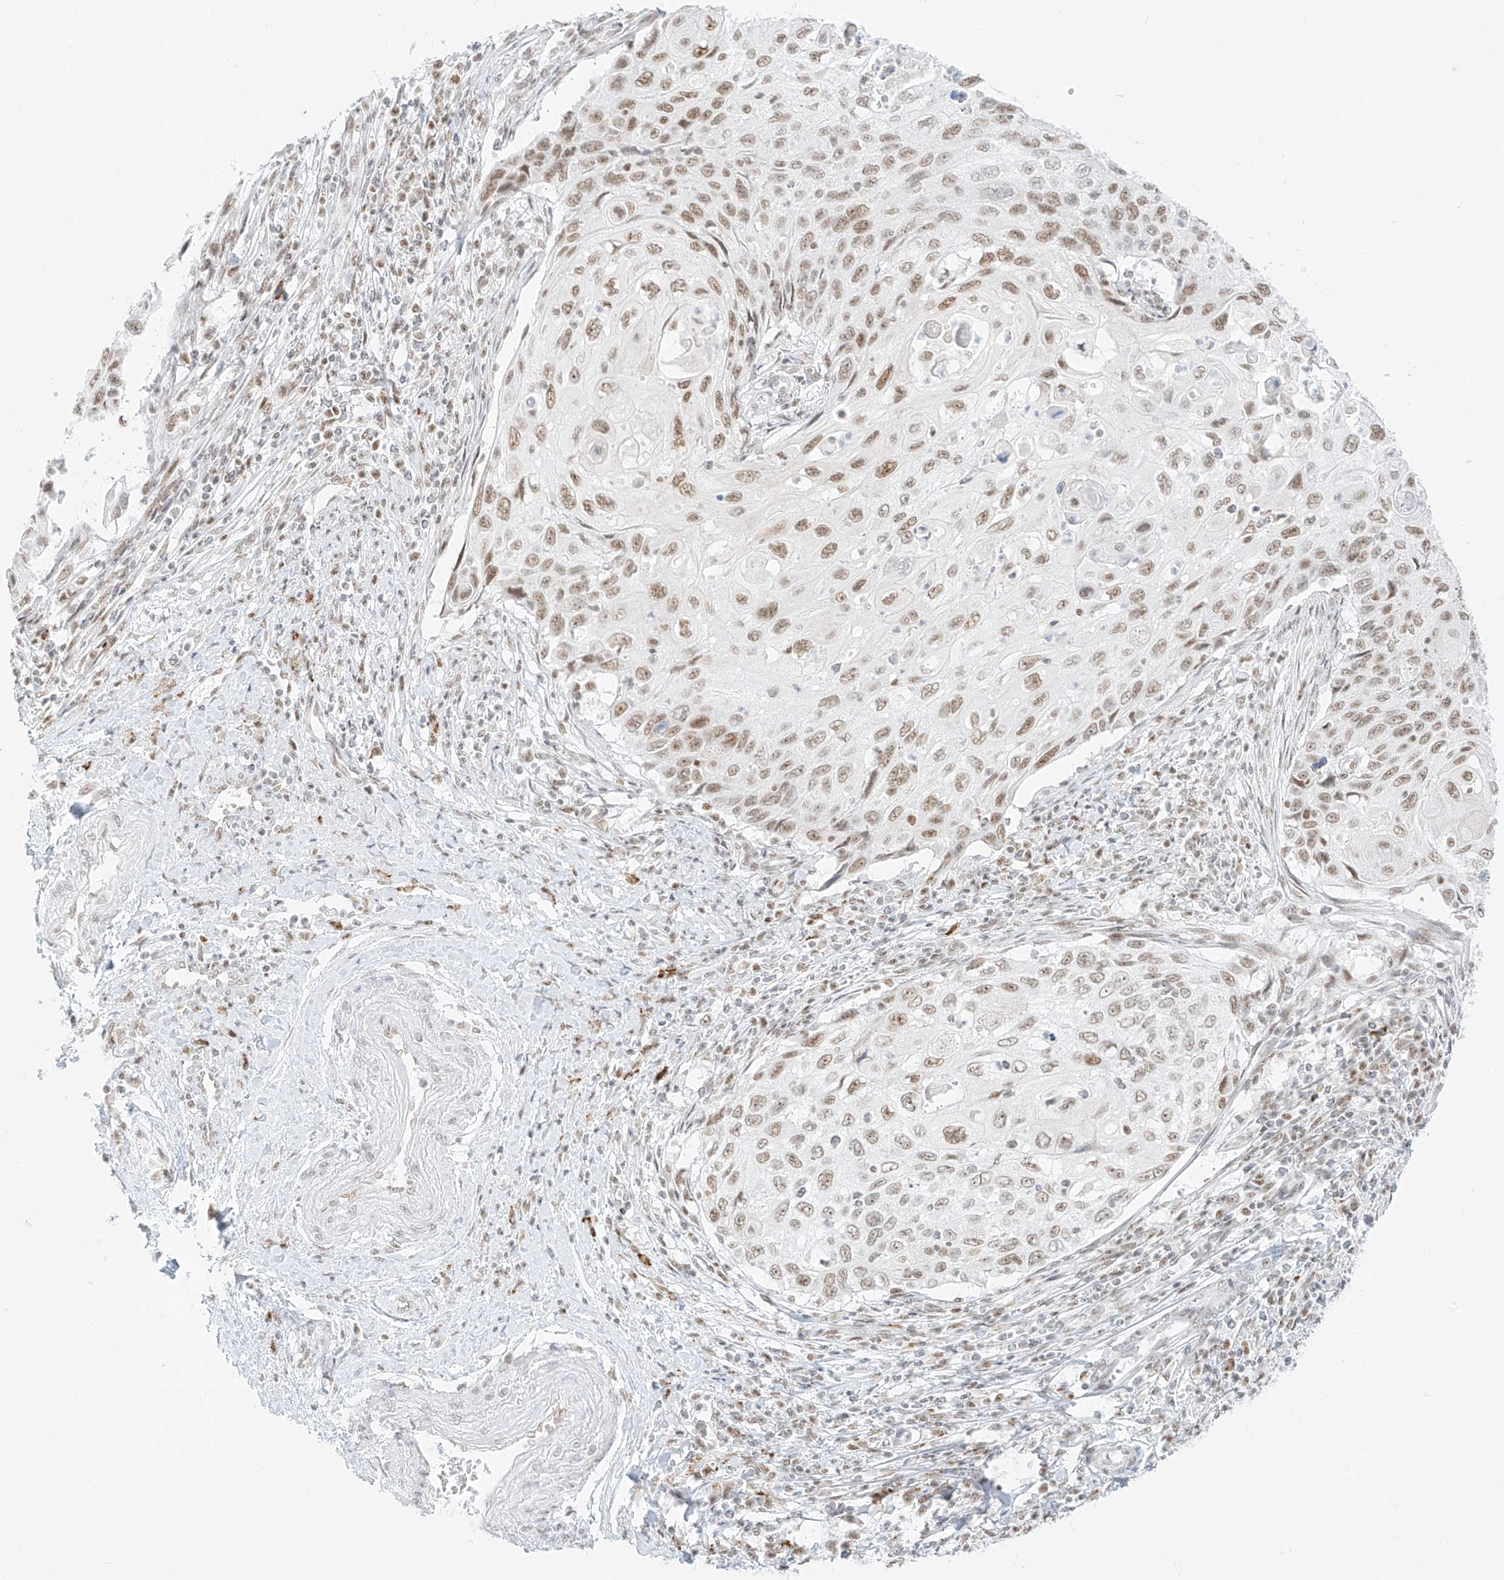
{"staining": {"intensity": "moderate", "quantity": ">75%", "location": "nuclear"}, "tissue": "cervical cancer", "cell_type": "Tumor cells", "image_type": "cancer", "snomed": [{"axis": "morphology", "description": "Squamous cell carcinoma, NOS"}, {"axis": "topography", "description": "Cervix"}], "caption": "Cervical squamous cell carcinoma stained for a protein reveals moderate nuclear positivity in tumor cells.", "gene": "SUPT5H", "patient": {"sex": "female", "age": 70}}